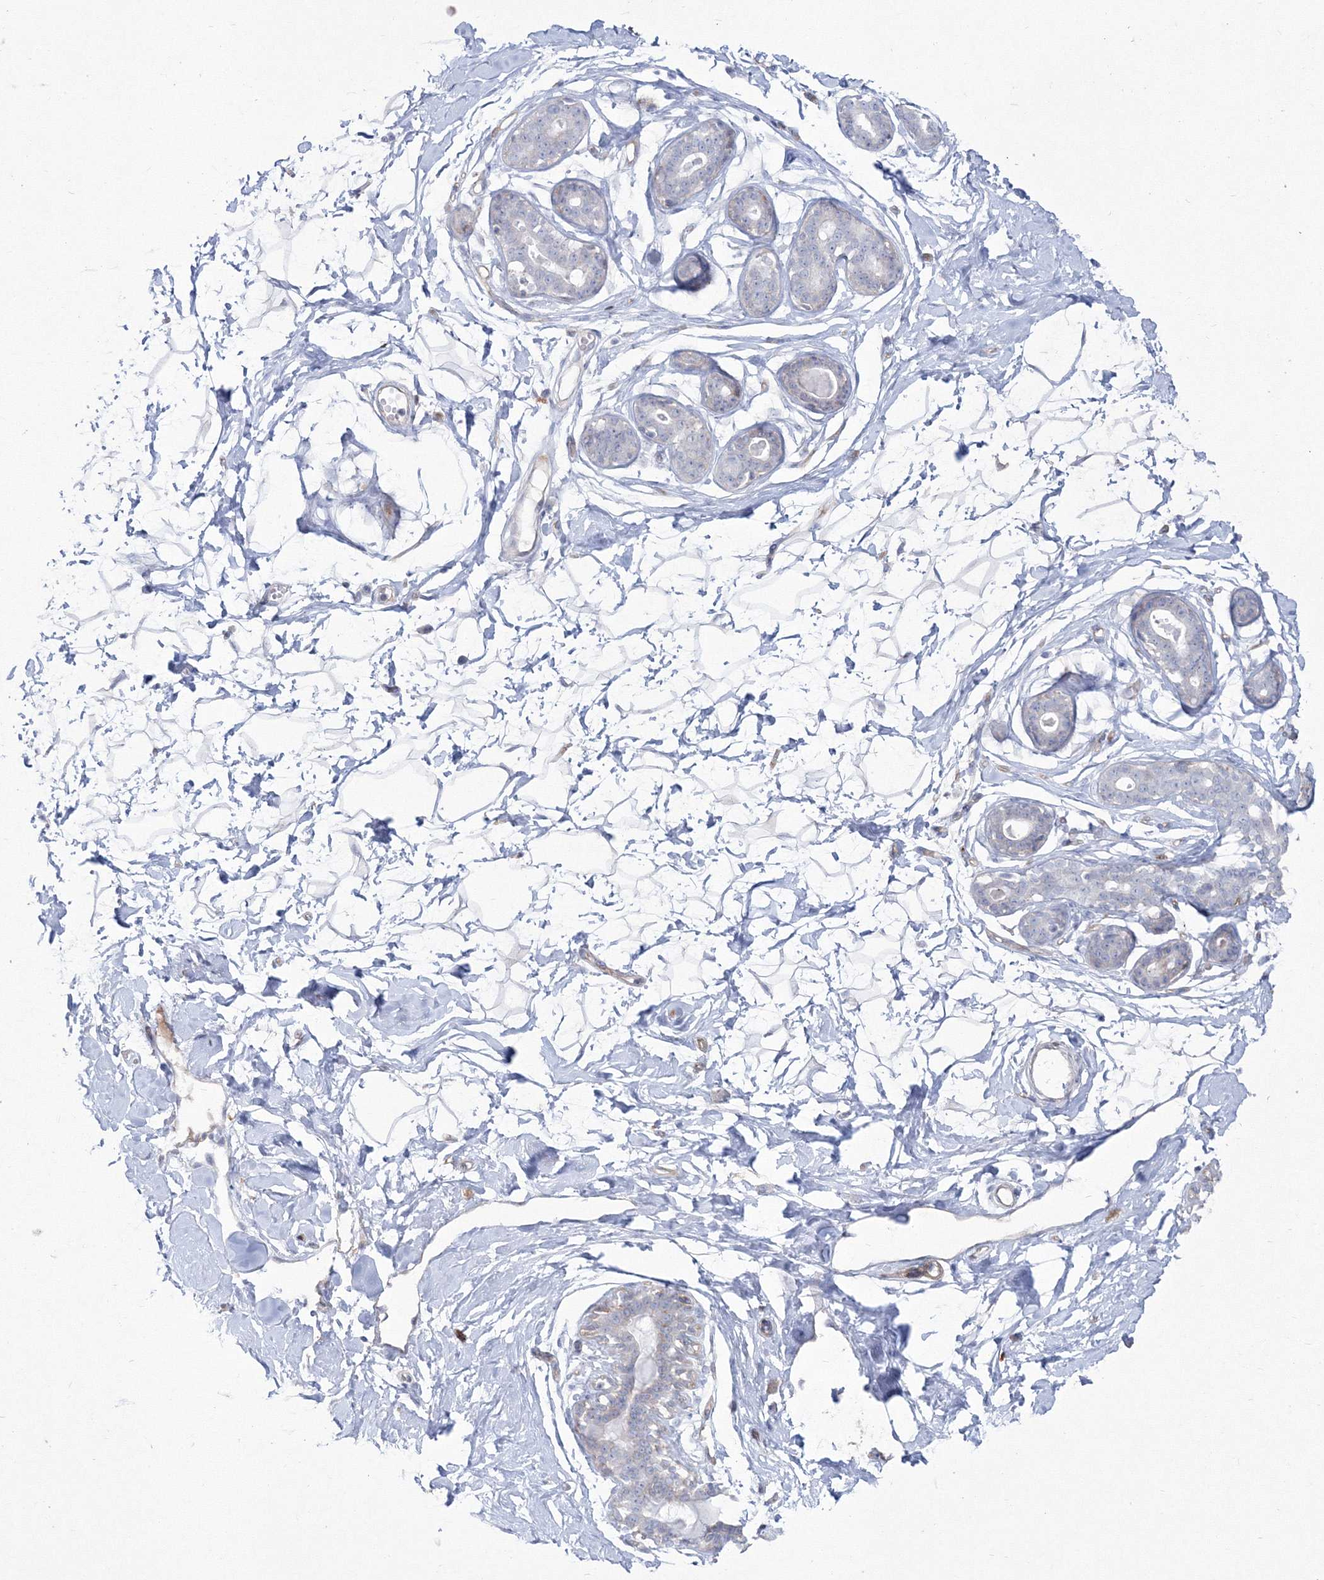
{"staining": {"intensity": "negative", "quantity": "none", "location": "none"}, "tissue": "breast", "cell_type": "Adipocytes", "image_type": "normal", "snomed": [{"axis": "morphology", "description": "Normal tissue, NOS"}, {"axis": "morphology", "description": "Adenoma, NOS"}, {"axis": "topography", "description": "Breast"}], "caption": "This is a image of IHC staining of normal breast, which shows no expression in adipocytes.", "gene": "HYAL2", "patient": {"sex": "female", "age": 23}}